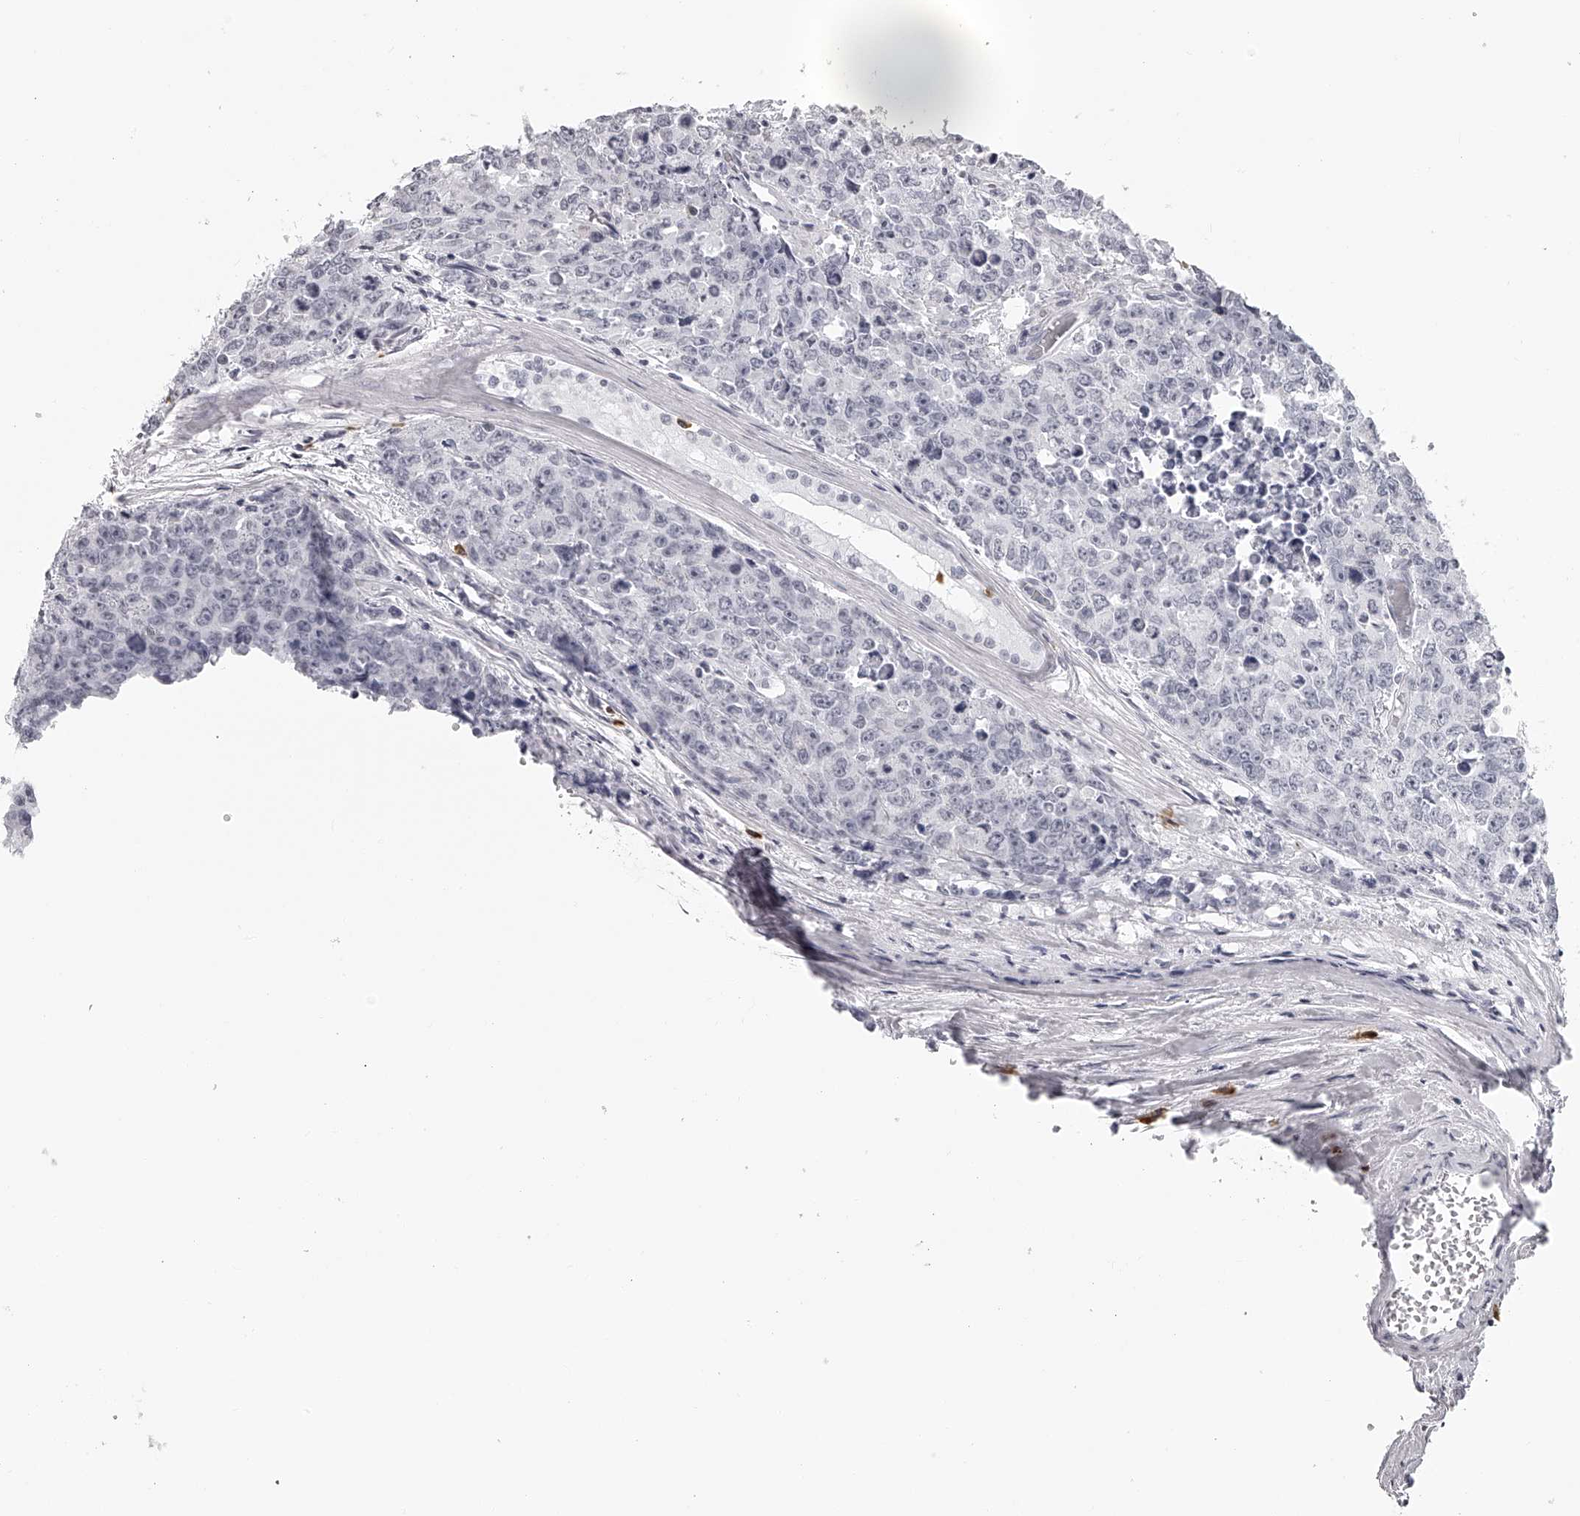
{"staining": {"intensity": "negative", "quantity": "none", "location": "none"}, "tissue": "testis cancer", "cell_type": "Tumor cells", "image_type": "cancer", "snomed": [{"axis": "morphology", "description": "Carcinoma, Embryonal, NOS"}, {"axis": "topography", "description": "Testis"}], "caption": "Tumor cells show no significant protein staining in embryonal carcinoma (testis).", "gene": "SEC11C", "patient": {"sex": "male", "age": 28}}